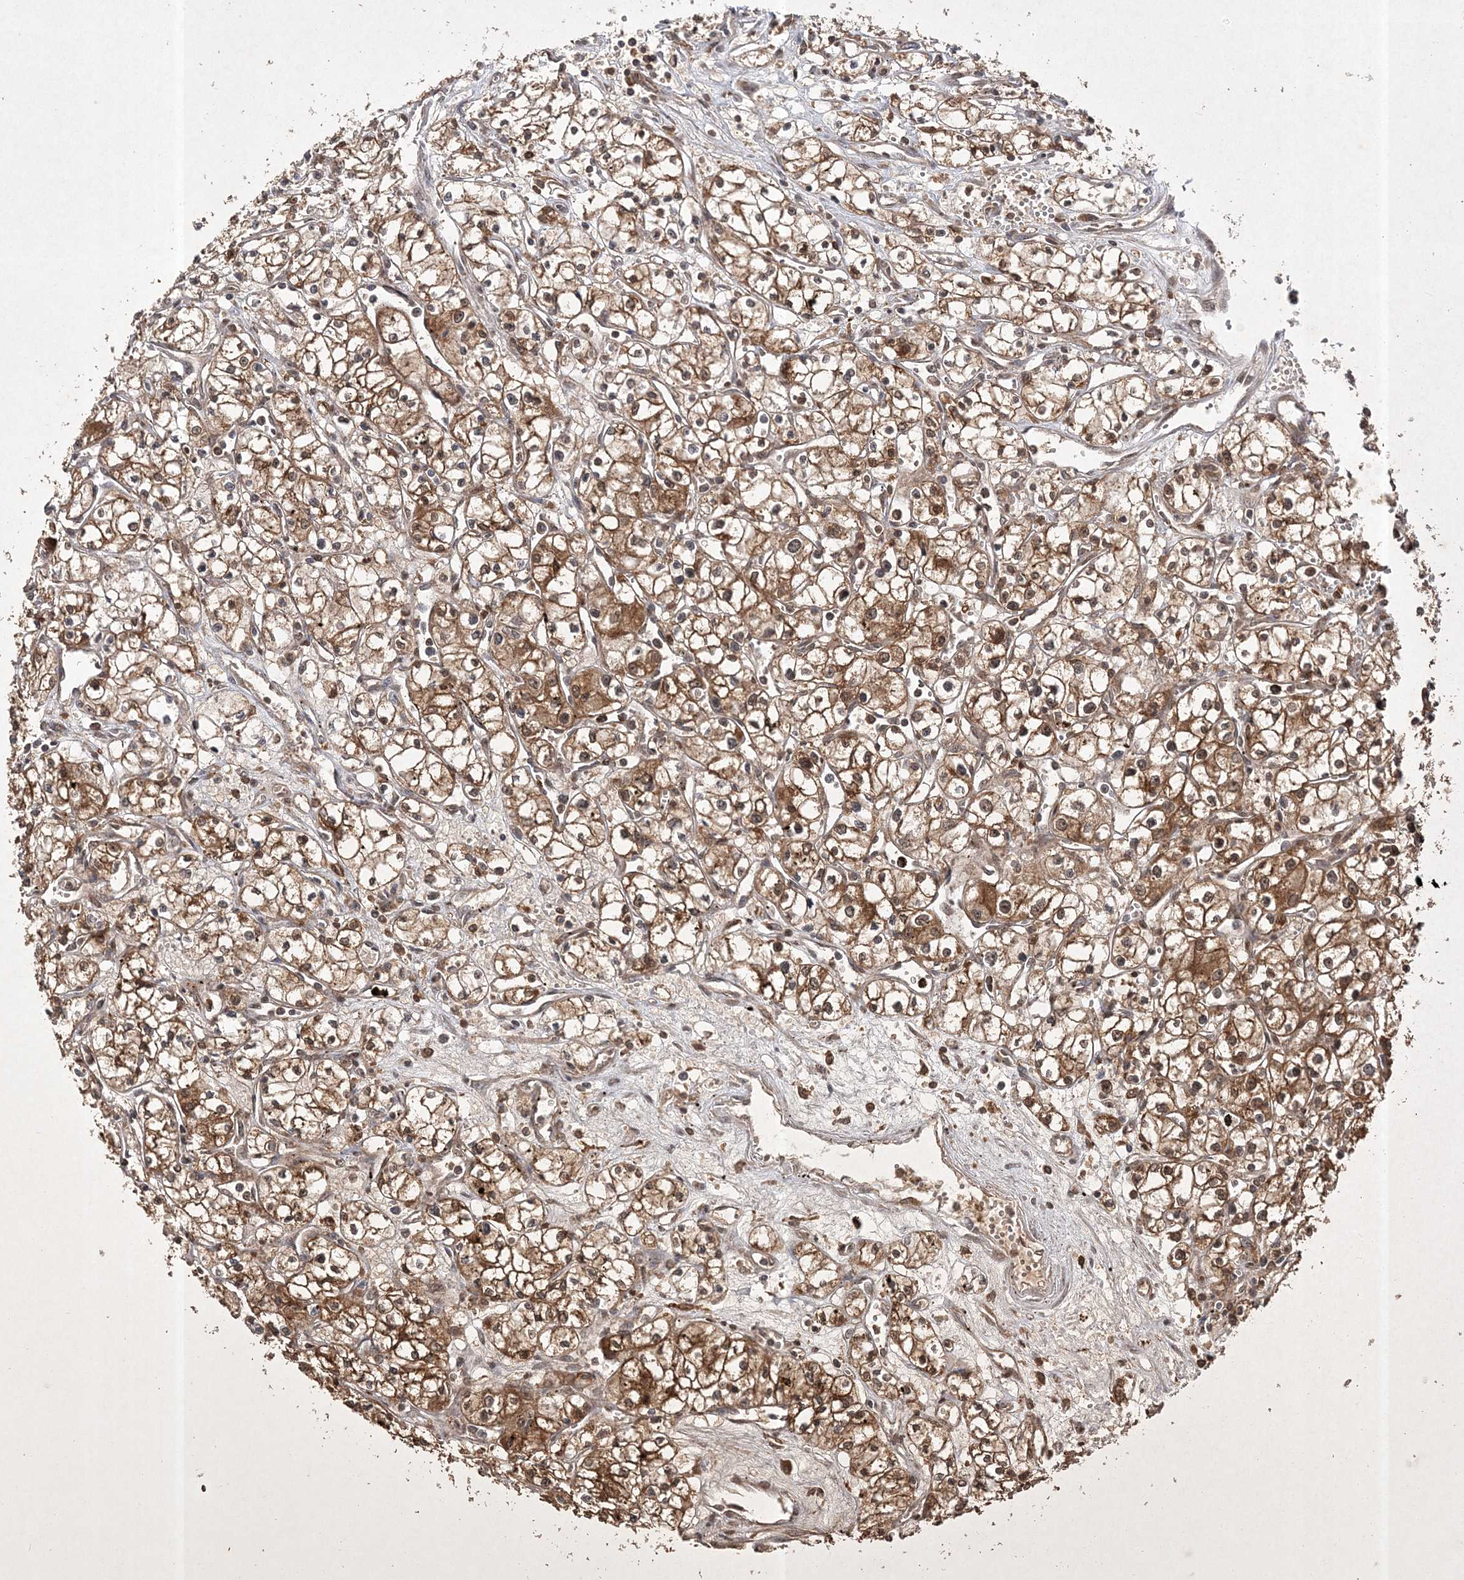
{"staining": {"intensity": "moderate", "quantity": ">75%", "location": "cytoplasmic/membranous,nuclear"}, "tissue": "renal cancer", "cell_type": "Tumor cells", "image_type": "cancer", "snomed": [{"axis": "morphology", "description": "Adenocarcinoma, NOS"}, {"axis": "topography", "description": "Kidney"}], "caption": "Human renal cancer (adenocarcinoma) stained for a protein (brown) demonstrates moderate cytoplasmic/membranous and nuclear positive positivity in about >75% of tumor cells.", "gene": "NIF3L1", "patient": {"sex": "male", "age": 59}}